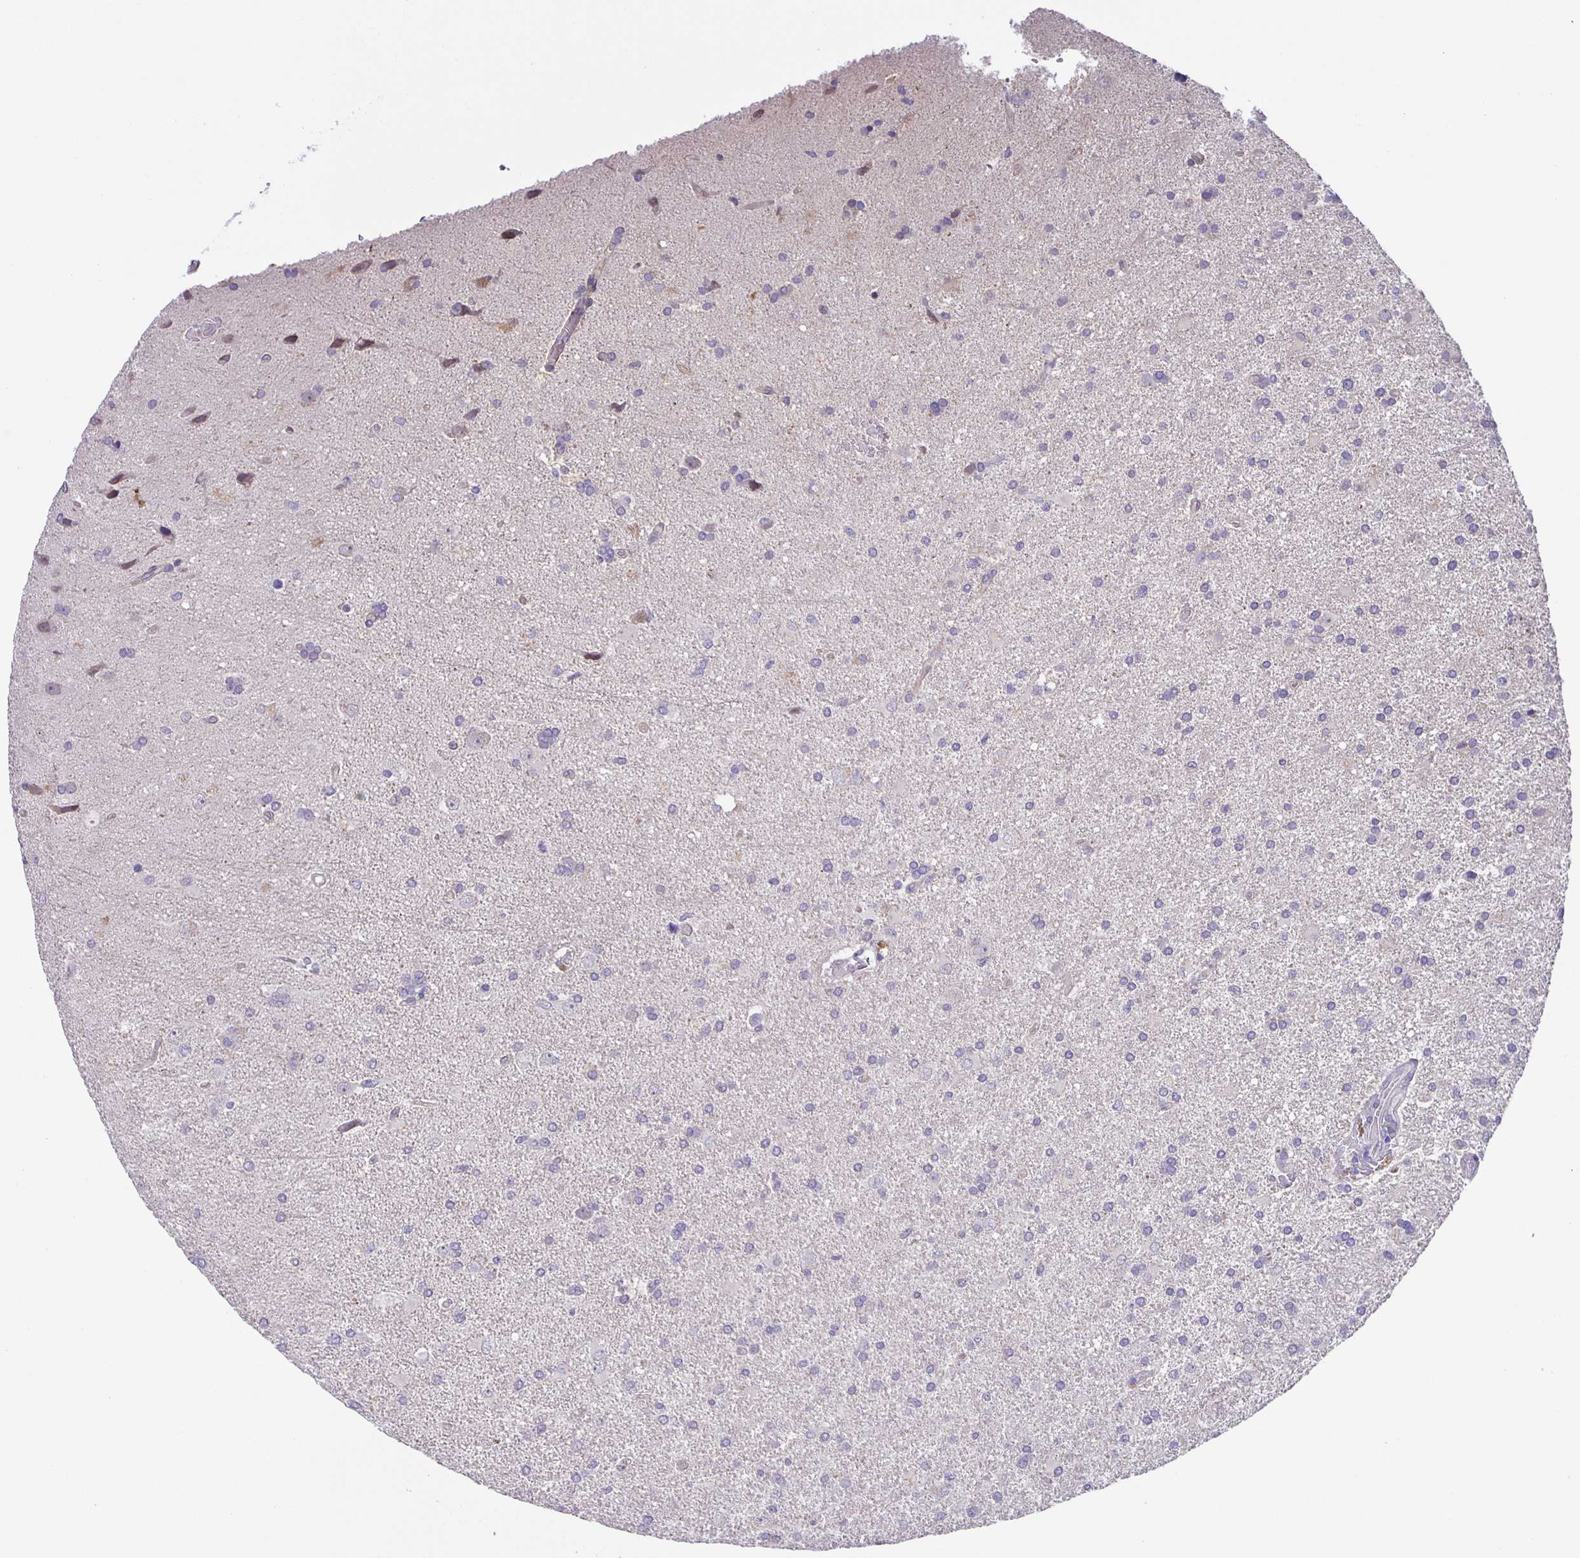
{"staining": {"intensity": "negative", "quantity": "none", "location": "none"}, "tissue": "glioma", "cell_type": "Tumor cells", "image_type": "cancer", "snomed": [{"axis": "morphology", "description": "Glioma, malignant, High grade"}, {"axis": "topography", "description": "Brain"}], "caption": "Immunohistochemistry micrograph of glioma stained for a protein (brown), which exhibits no staining in tumor cells.", "gene": "PTPN3", "patient": {"sex": "male", "age": 68}}